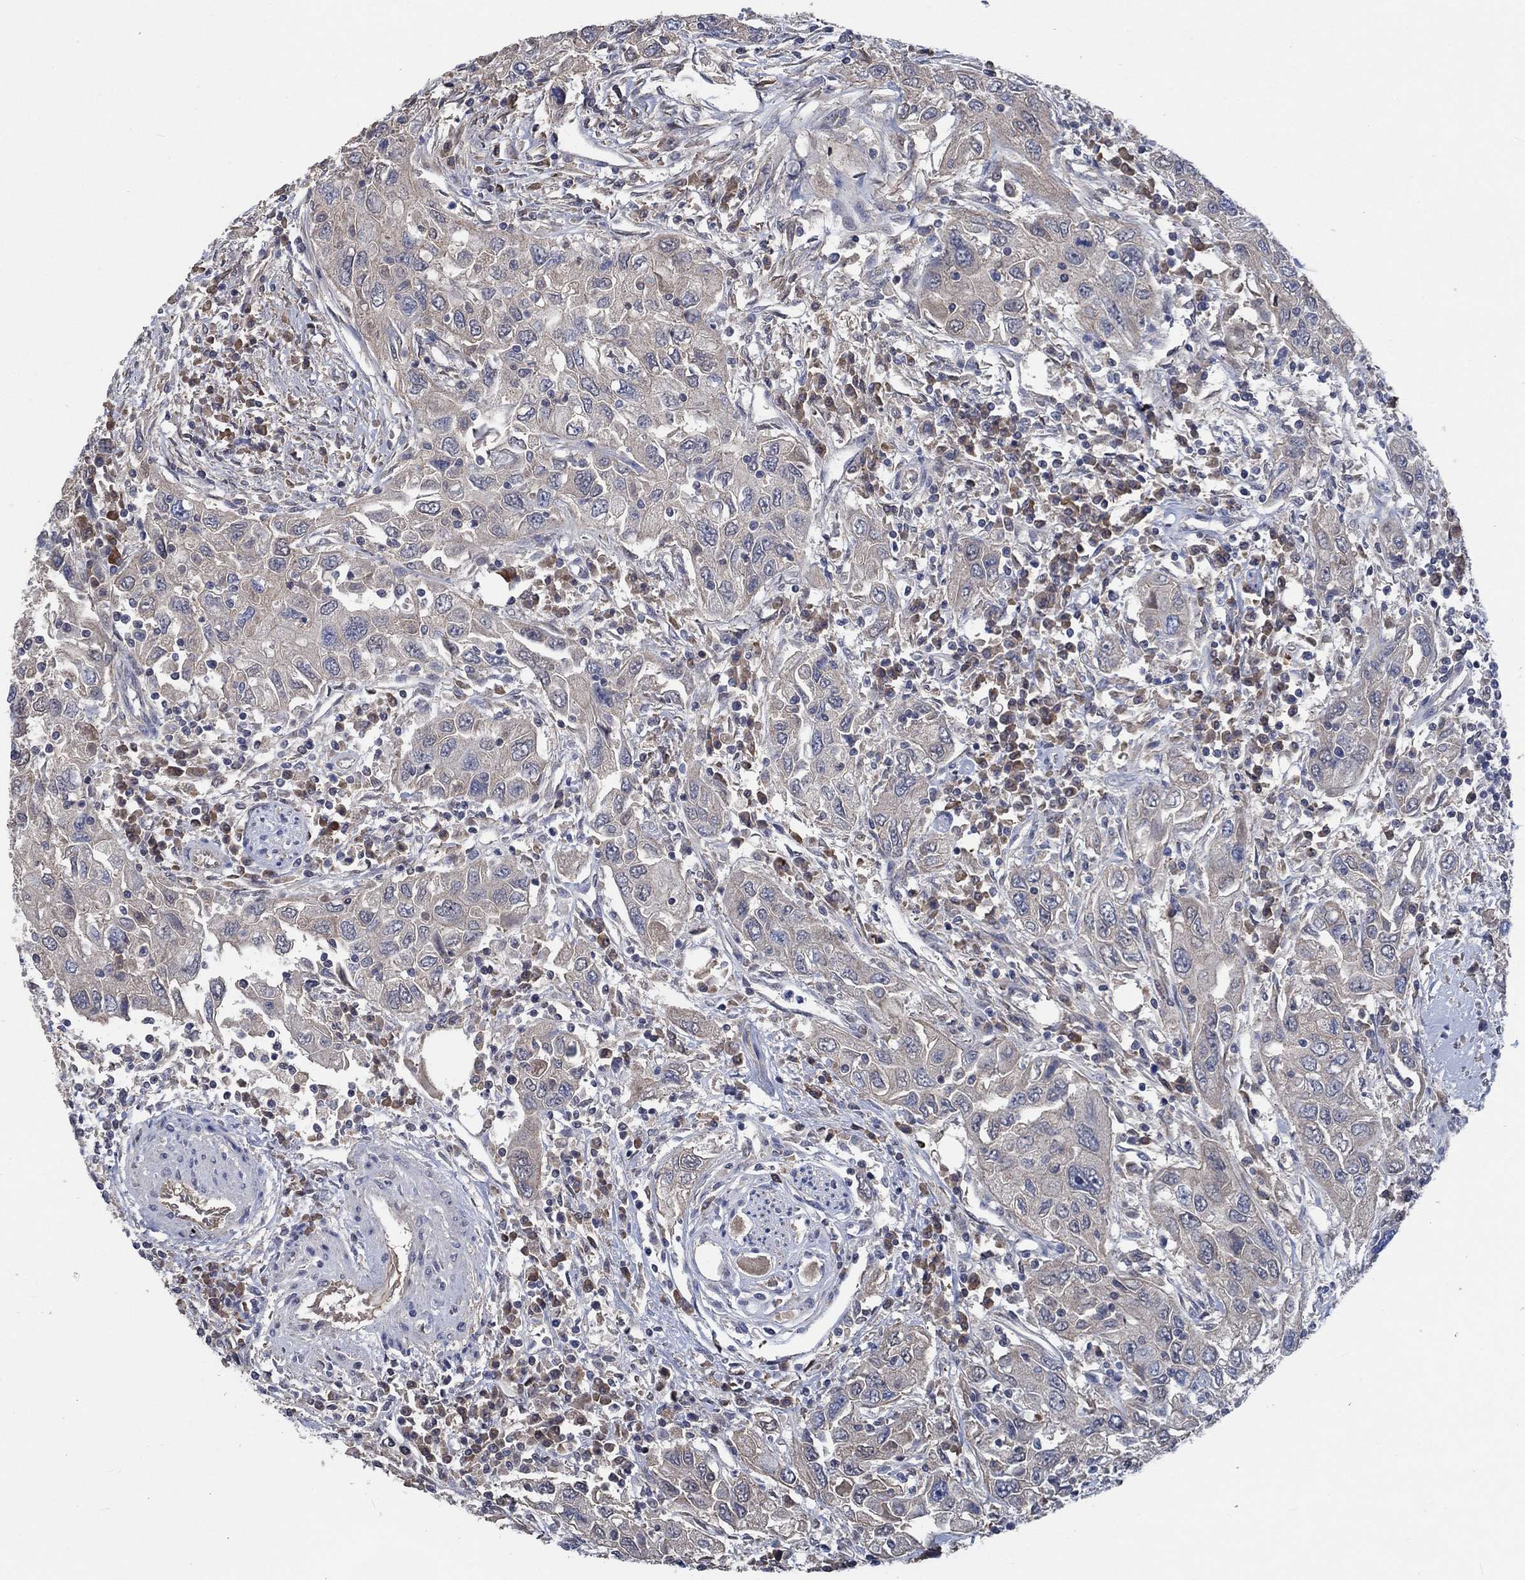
{"staining": {"intensity": "negative", "quantity": "none", "location": "none"}, "tissue": "urothelial cancer", "cell_type": "Tumor cells", "image_type": "cancer", "snomed": [{"axis": "morphology", "description": "Urothelial carcinoma, High grade"}, {"axis": "topography", "description": "Urinary bladder"}], "caption": "Tumor cells show no significant protein expression in high-grade urothelial carcinoma.", "gene": "OBSCN", "patient": {"sex": "male", "age": 76}}